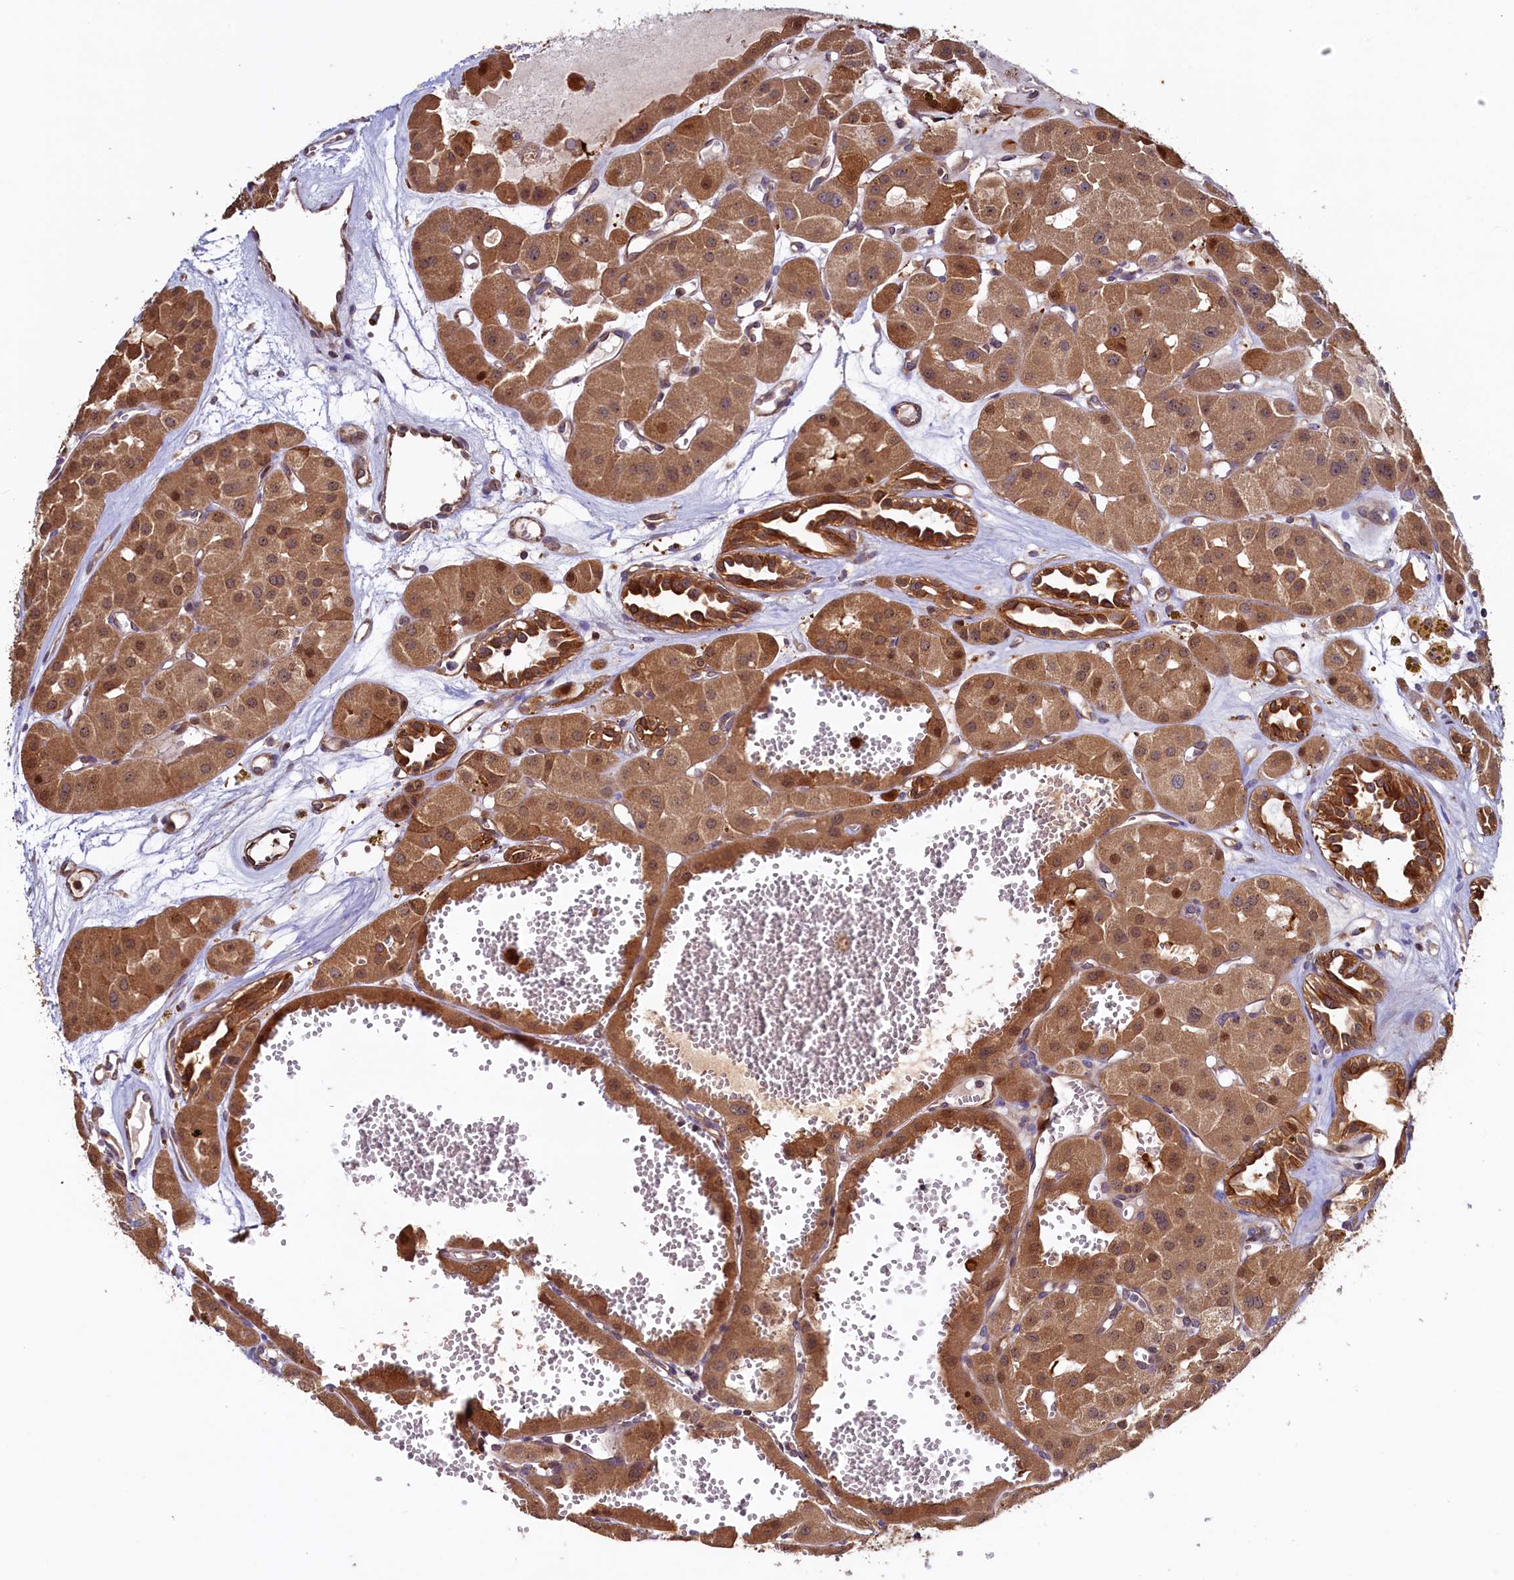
{"staining": {"intensity": "moderate", "quantity": ">75%", "location": "cytoplasmic/membranous,nuclear"}, "tissue": "renal cancer", "cell_type": "Tumor cells", "image_type": "cancer", "snomed": [{"axis": "morphology", "description": "Carcinoma, NOS"}, {"axis": "topography", "description": "Kidney"}], "caption": "Moderate cytoplasmic/membranous and nuclear staining for a protein is identified in approximately >75% of tumor cells of carcinoma (renal) using IHC.", "gene": "ATXN2L", "patient": {"sex": "female", "age": 75}}